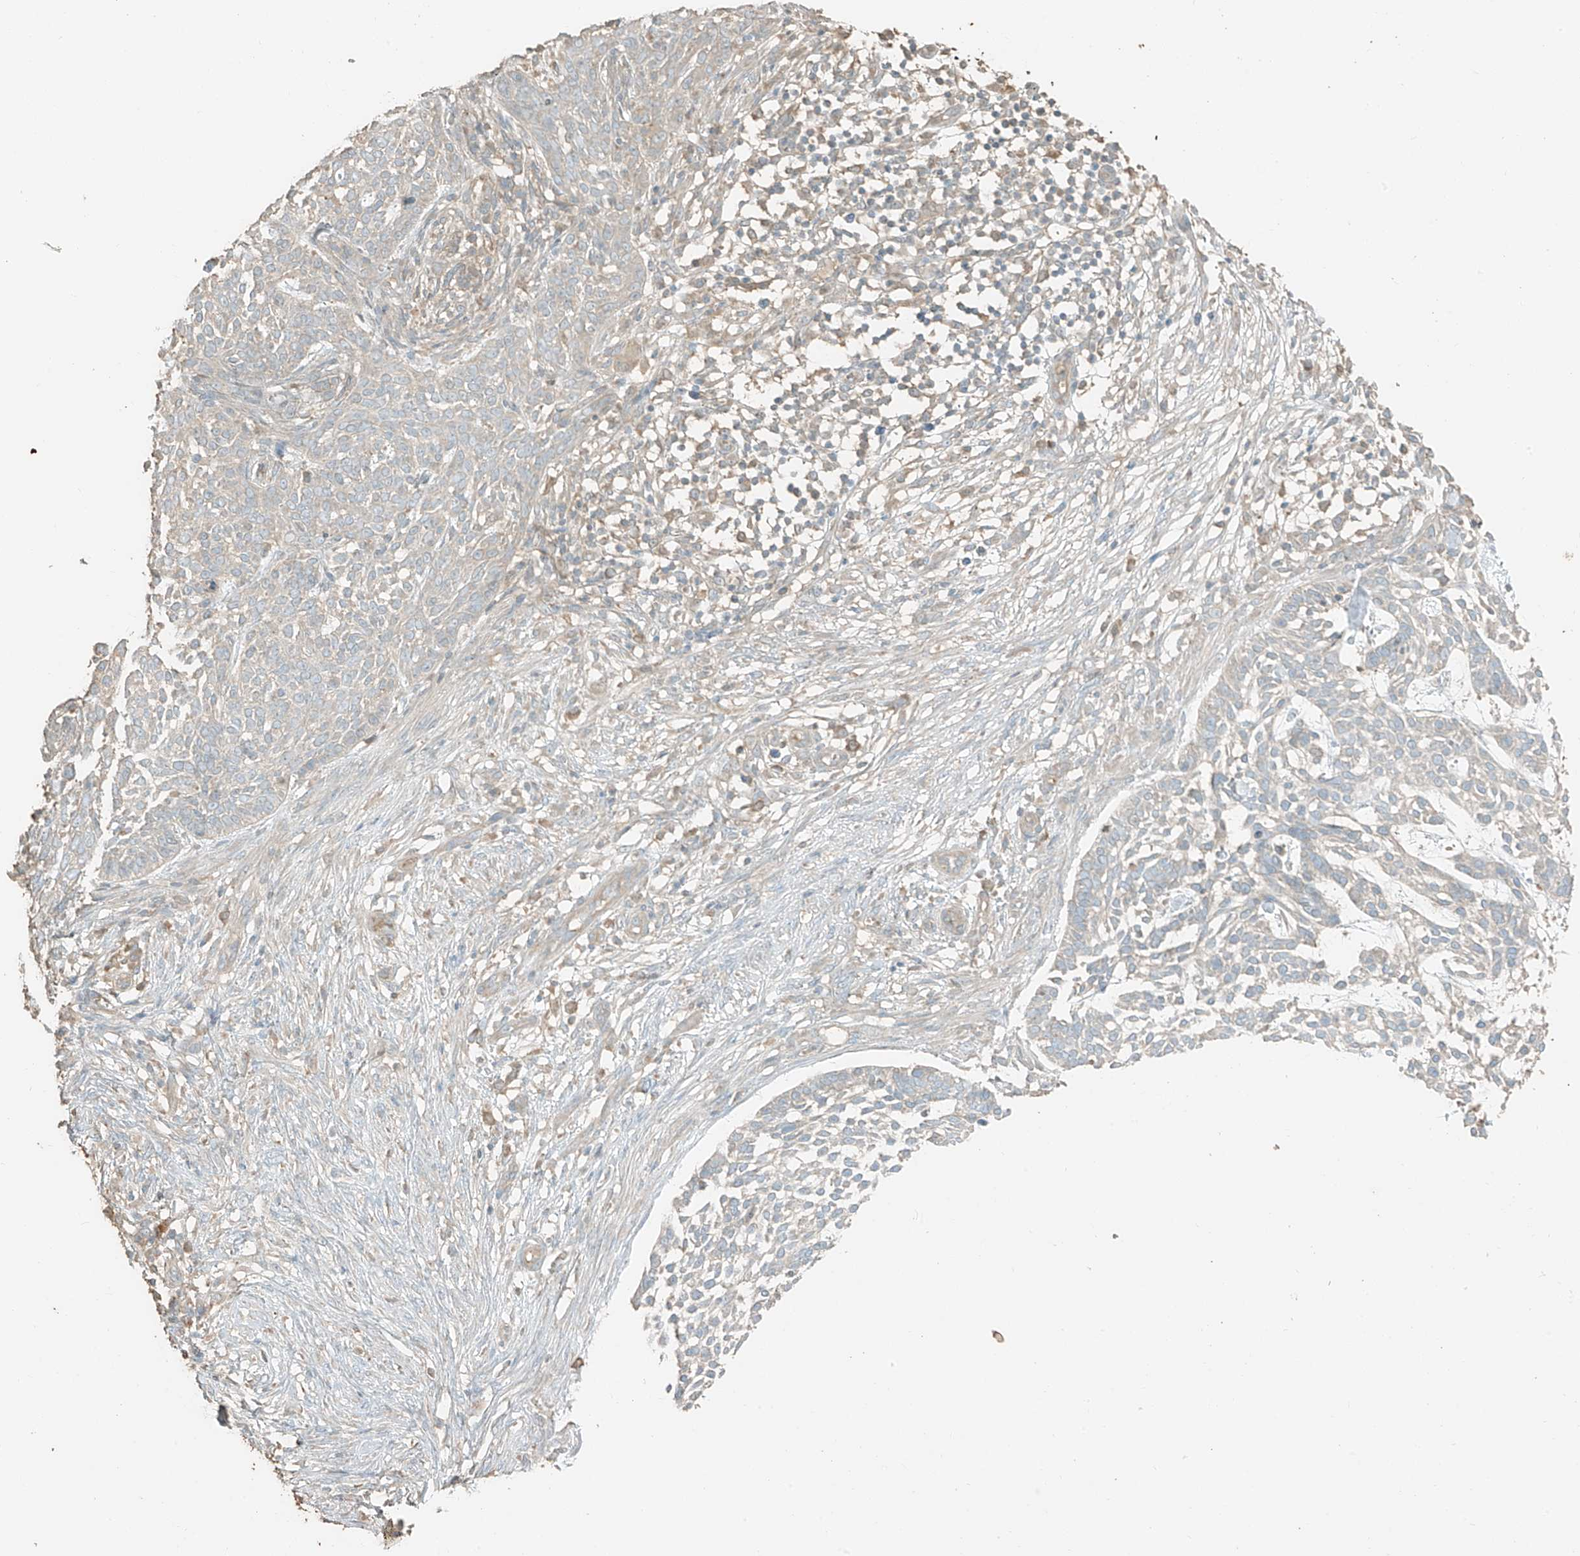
{"staining": {"intensity": "negative", "quantity": "none", "location": "none"}, "tissue": "skin cancer", "cell_type": "Tumor cells", "image_type": "cancer", "snomed": [{"axis": "morphology", "description": "Basal cell carcinoma"}, {"axis": "topography", "description": "Skin"}], "caption": "Immunohistochemistry photomicrograph of neoplastic tissue: skin basal cell carcinoma stained with DAB (3,3'-diaminobenzidine) demonstrates no significant protein expression in tumor cells.", "gene": "RFTN2", "patient": {"sex": "female", "age": 64}}